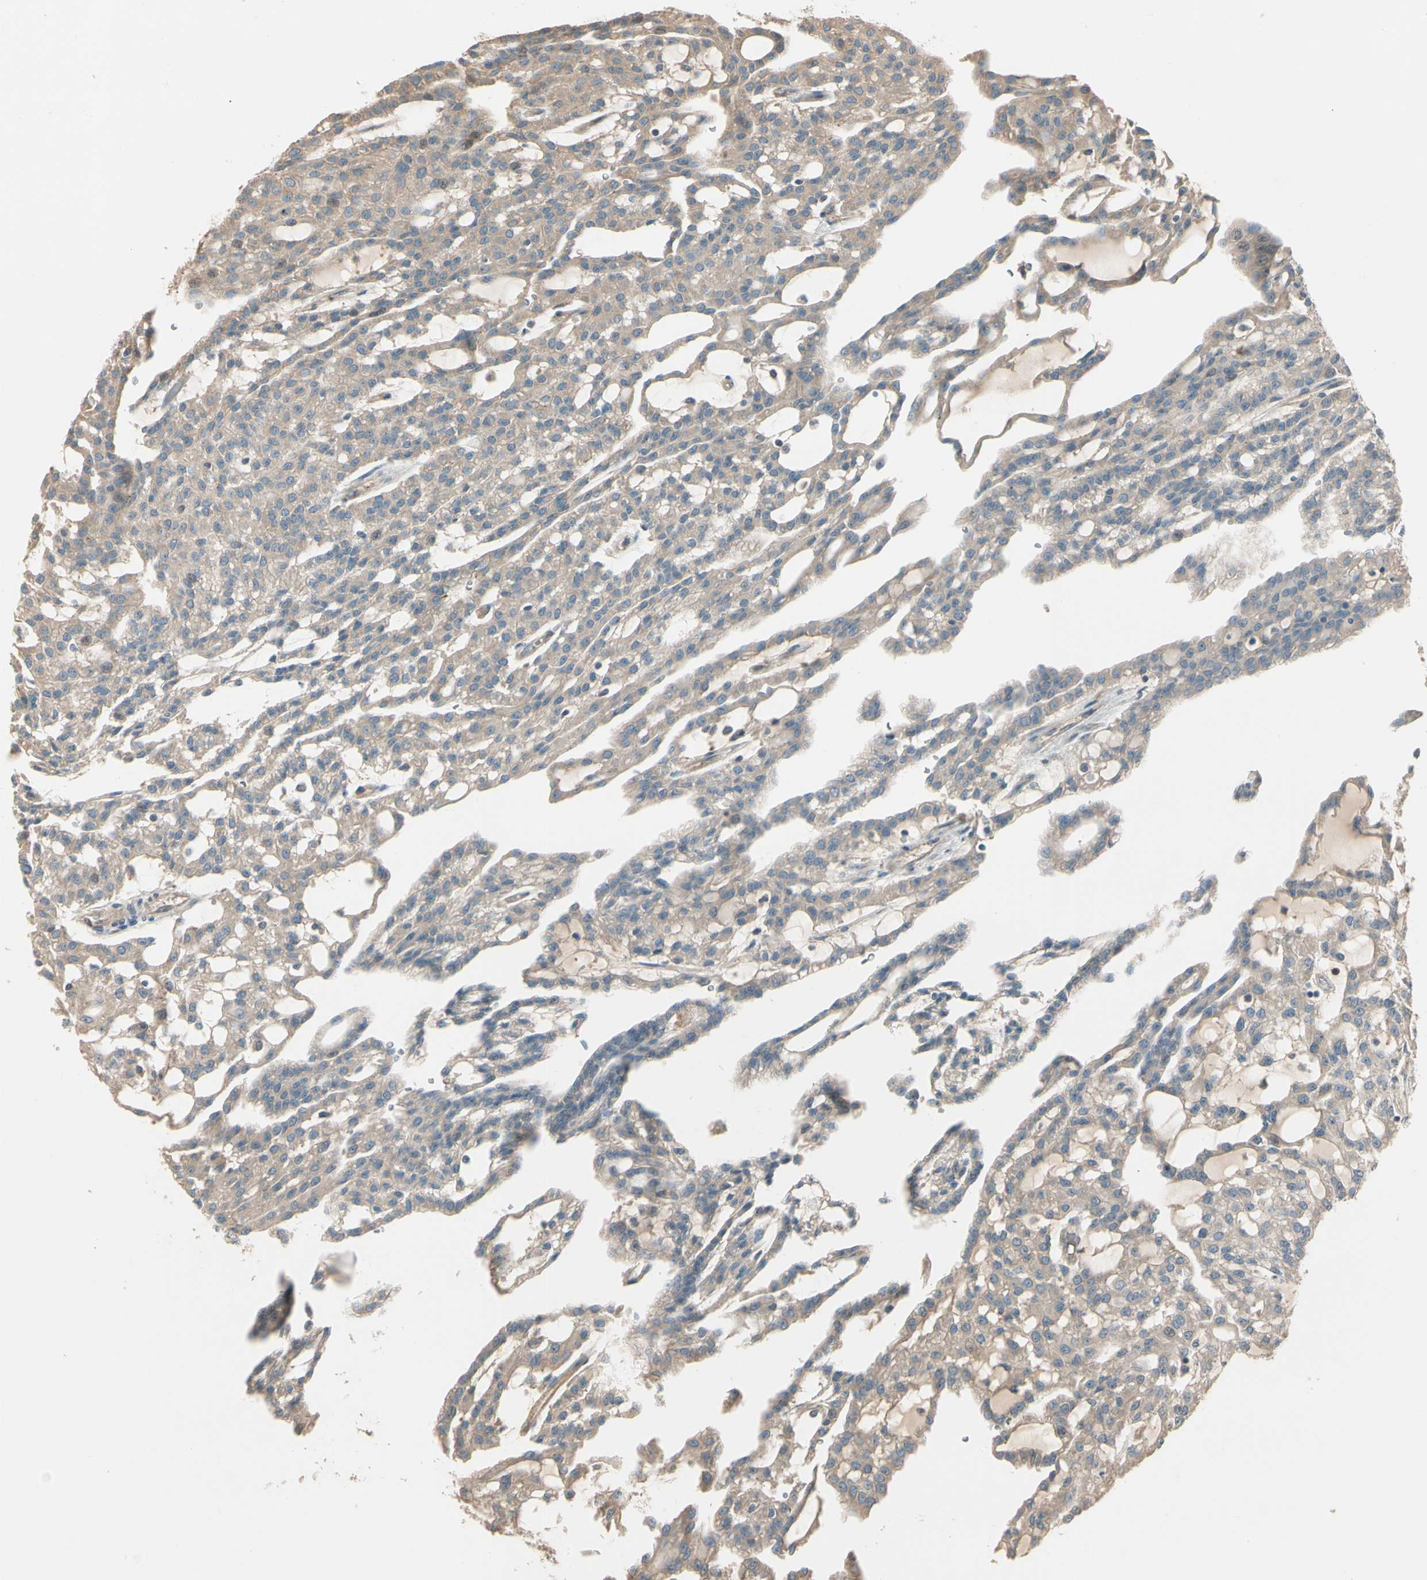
{"staining": {"intensity": "weak", "quantity": "25%-75%", "location": "cytoplasmic/membranous"}, "tissue": "renal cancer", "cell_type": "Tumor cells", "image_type": "cancer", "snomed": [{"axis": "morphology", "description": "Adenocarcinoma, NOS"}, {"axis": "topography", "description": "Kidney"}], "caption": "Approximately 25%-75% of tumor cells in human renal cancer show weak cytoplasmic/membranous protein expression as visualized by brown immunohistochemical staining.", "gene": "TNFRSF21", "patient": {"sex": "male", "age": 63}}